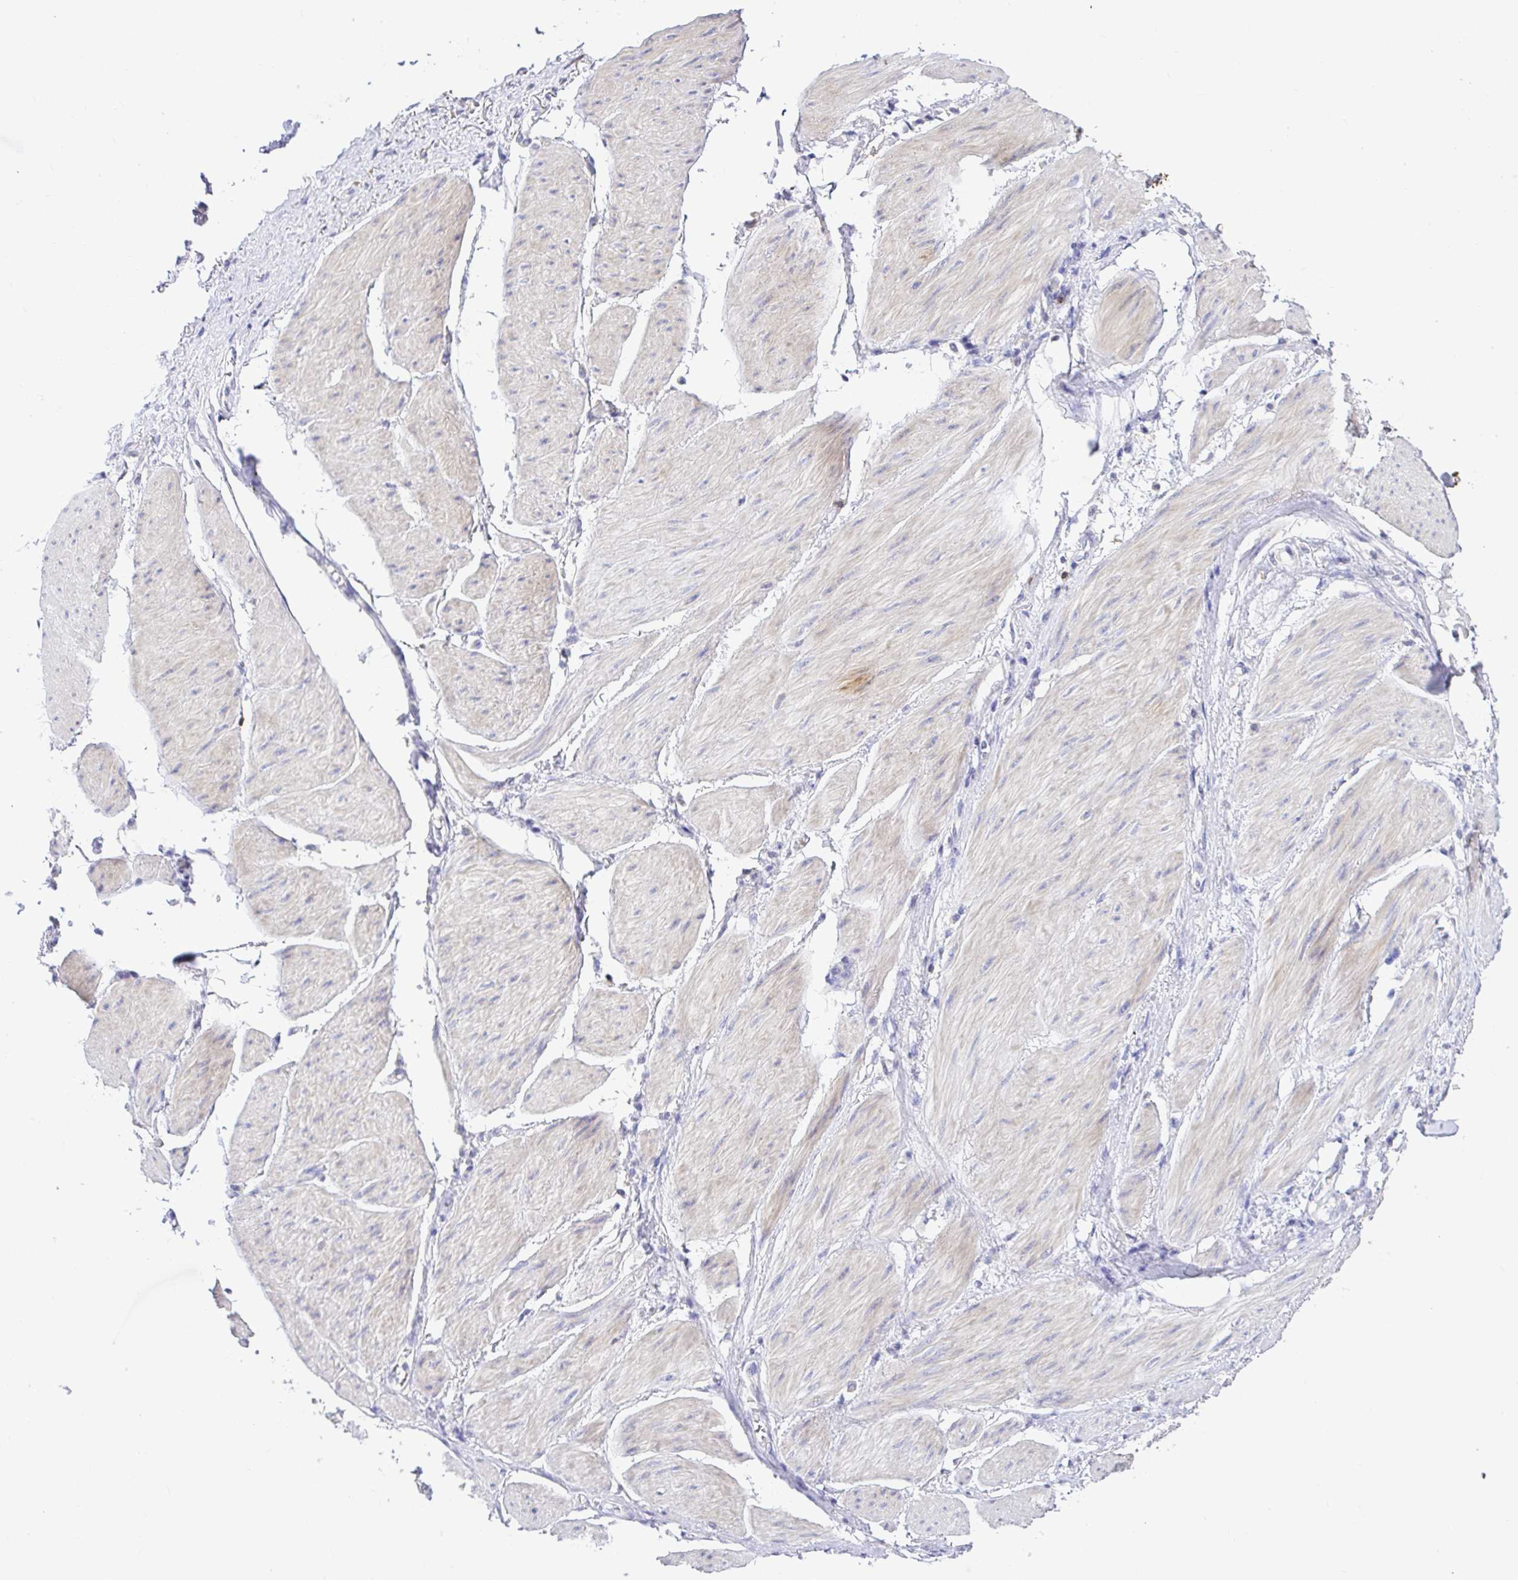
{"staining": {"intensity": "negative", "quantity": "none", "location": "none"}, "tissue": "stomach cancer", "cell_type": "Tumor cells", "image_type": "cancer", "snomed": [{"axis": "morphology", "description": "Adenocarcinoma, NOS"}, {"axis": "topography", "description": "Stomach"}], "caption": "Micrograph shows no protein staining in tumor cells of stomach cancer tissue.", "gene": "SKAP1", "patient": {"sex": "female", "age": 81}}